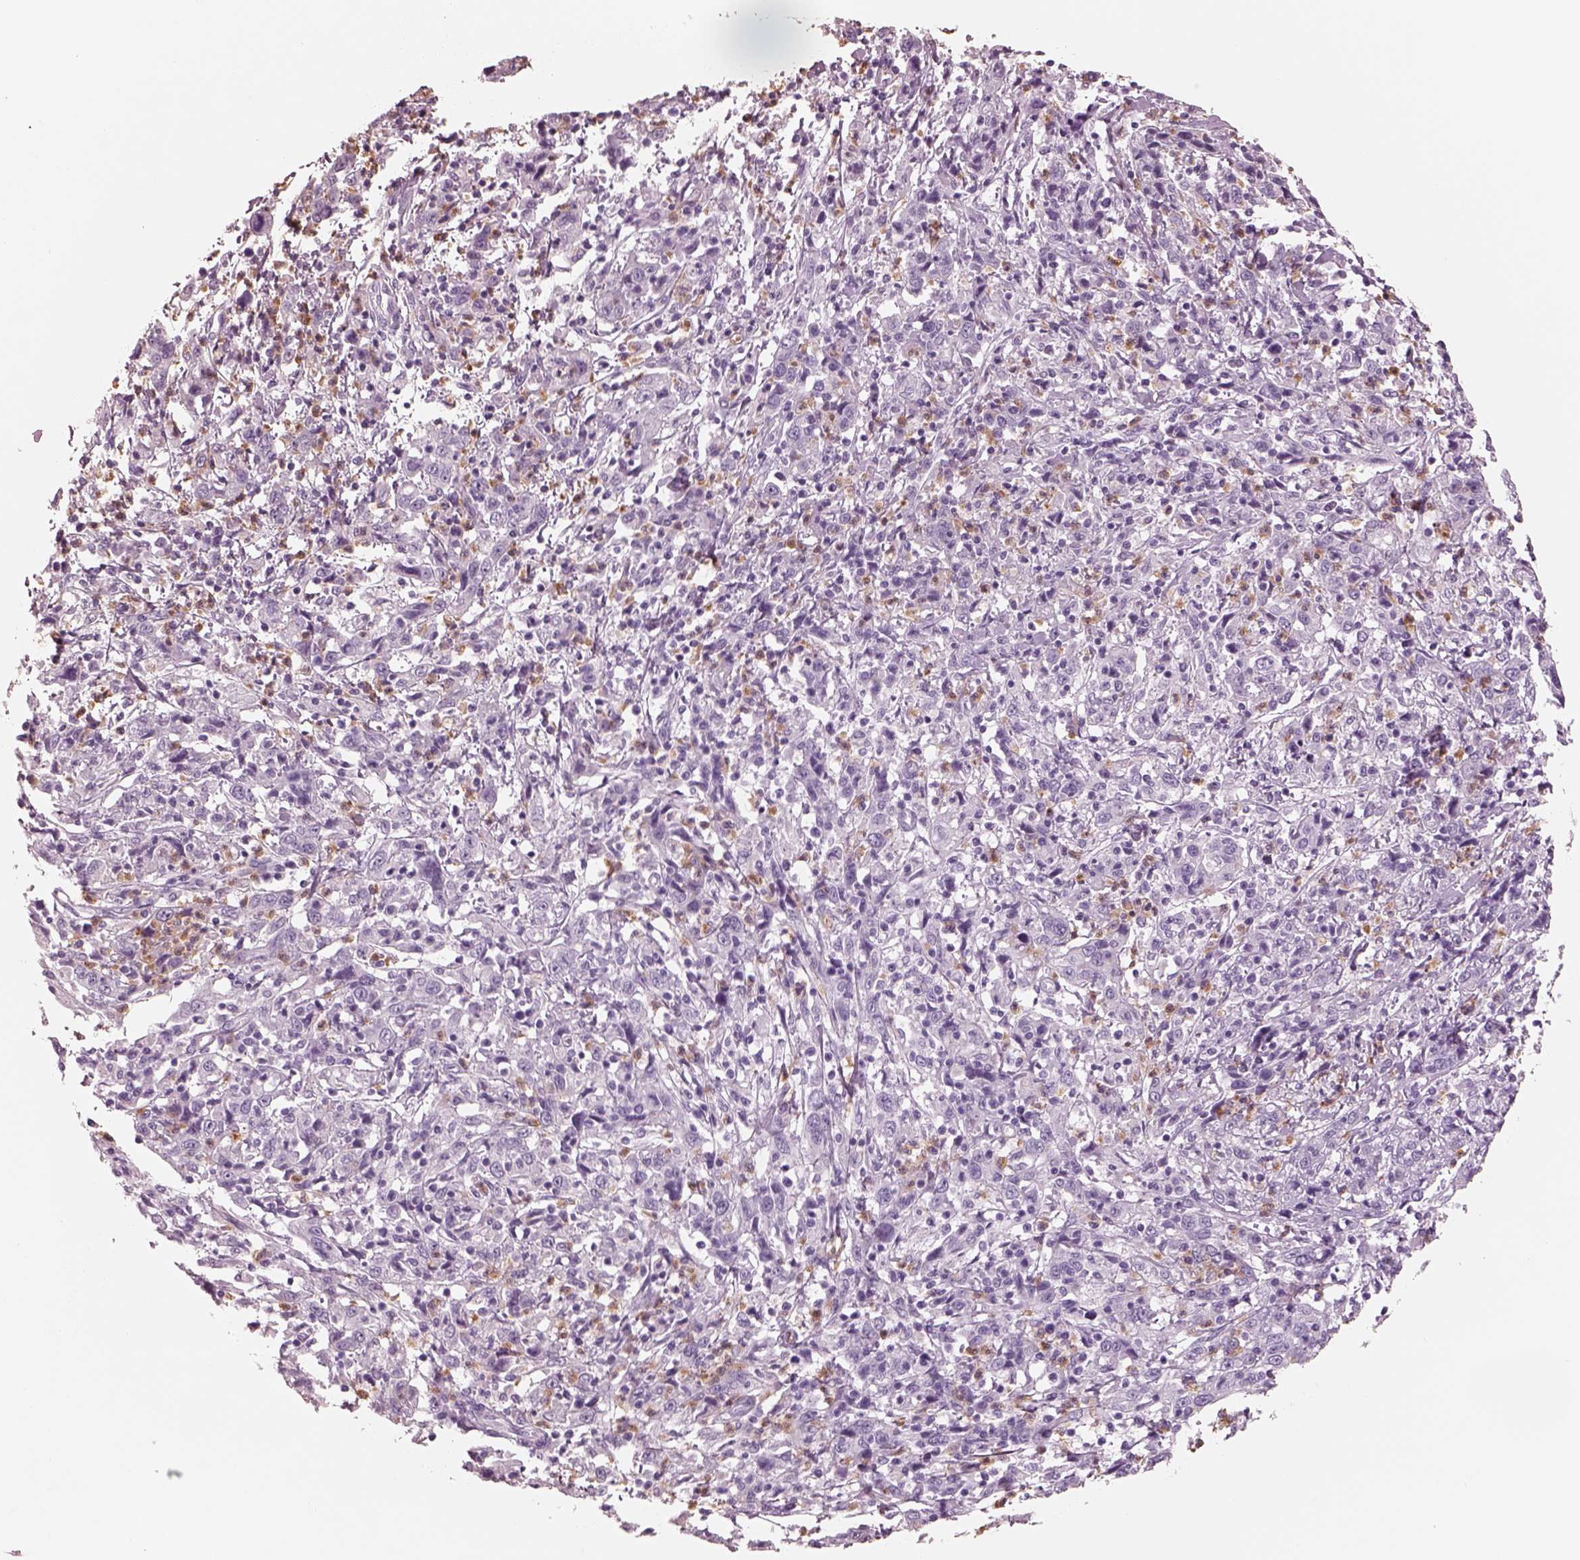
{"staining": {"intensity": "negative", "quantity": "none", "location": "none"}, "tissue": "cervical cancer", "cell_type": "Tumor cells", "image_type": "cancer", "snomed": [{"axis": "morphology", "description": "Squamous cell carcinoma, NOS"}, {"axis": "topography", "description": "Cervix"}], "caption": "Photomicrograph shows no protein expression in tumor cells of cervical cancer tissue.", "gene": "ELANE", "patient": {"sex": "female", "age": 46}}